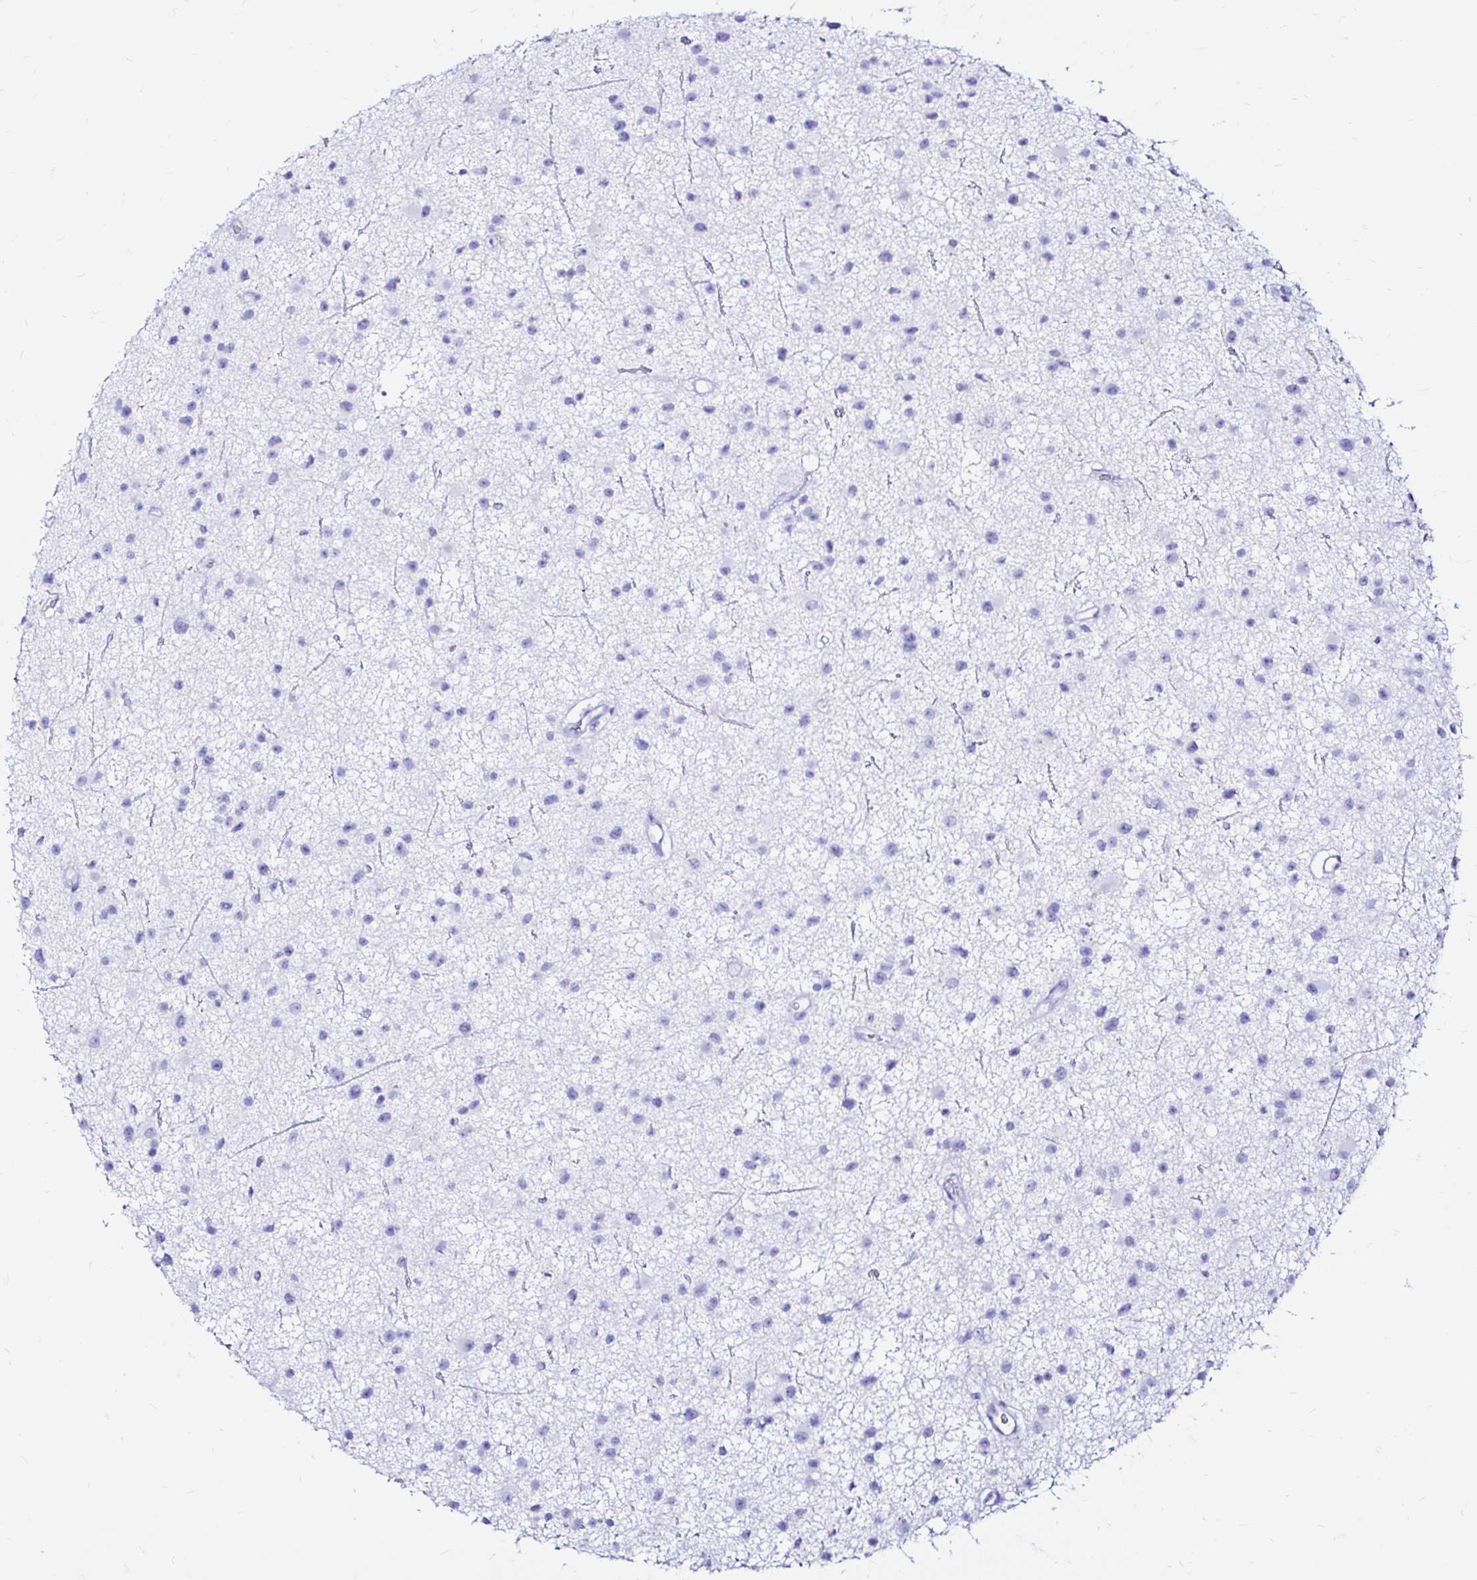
{"staining": {"intensity": "negative", "quantity": "none", "location": "none"}, "tissue": "glioma", "cell_type": "Tumor cells", "image_type": "cancer", "snomed": [{"axis": "morphology", "description": "Glioma, malignant, Low grade"}, {"axis": "topography", "description": "Brain"}], "caption": "Malignant glioma (low-grade) stained for a protein using immunohistochemistry reveals no expression tumor cells.", "gene": "ZNF432", "patient": {"sex": "male", "age": 43}}